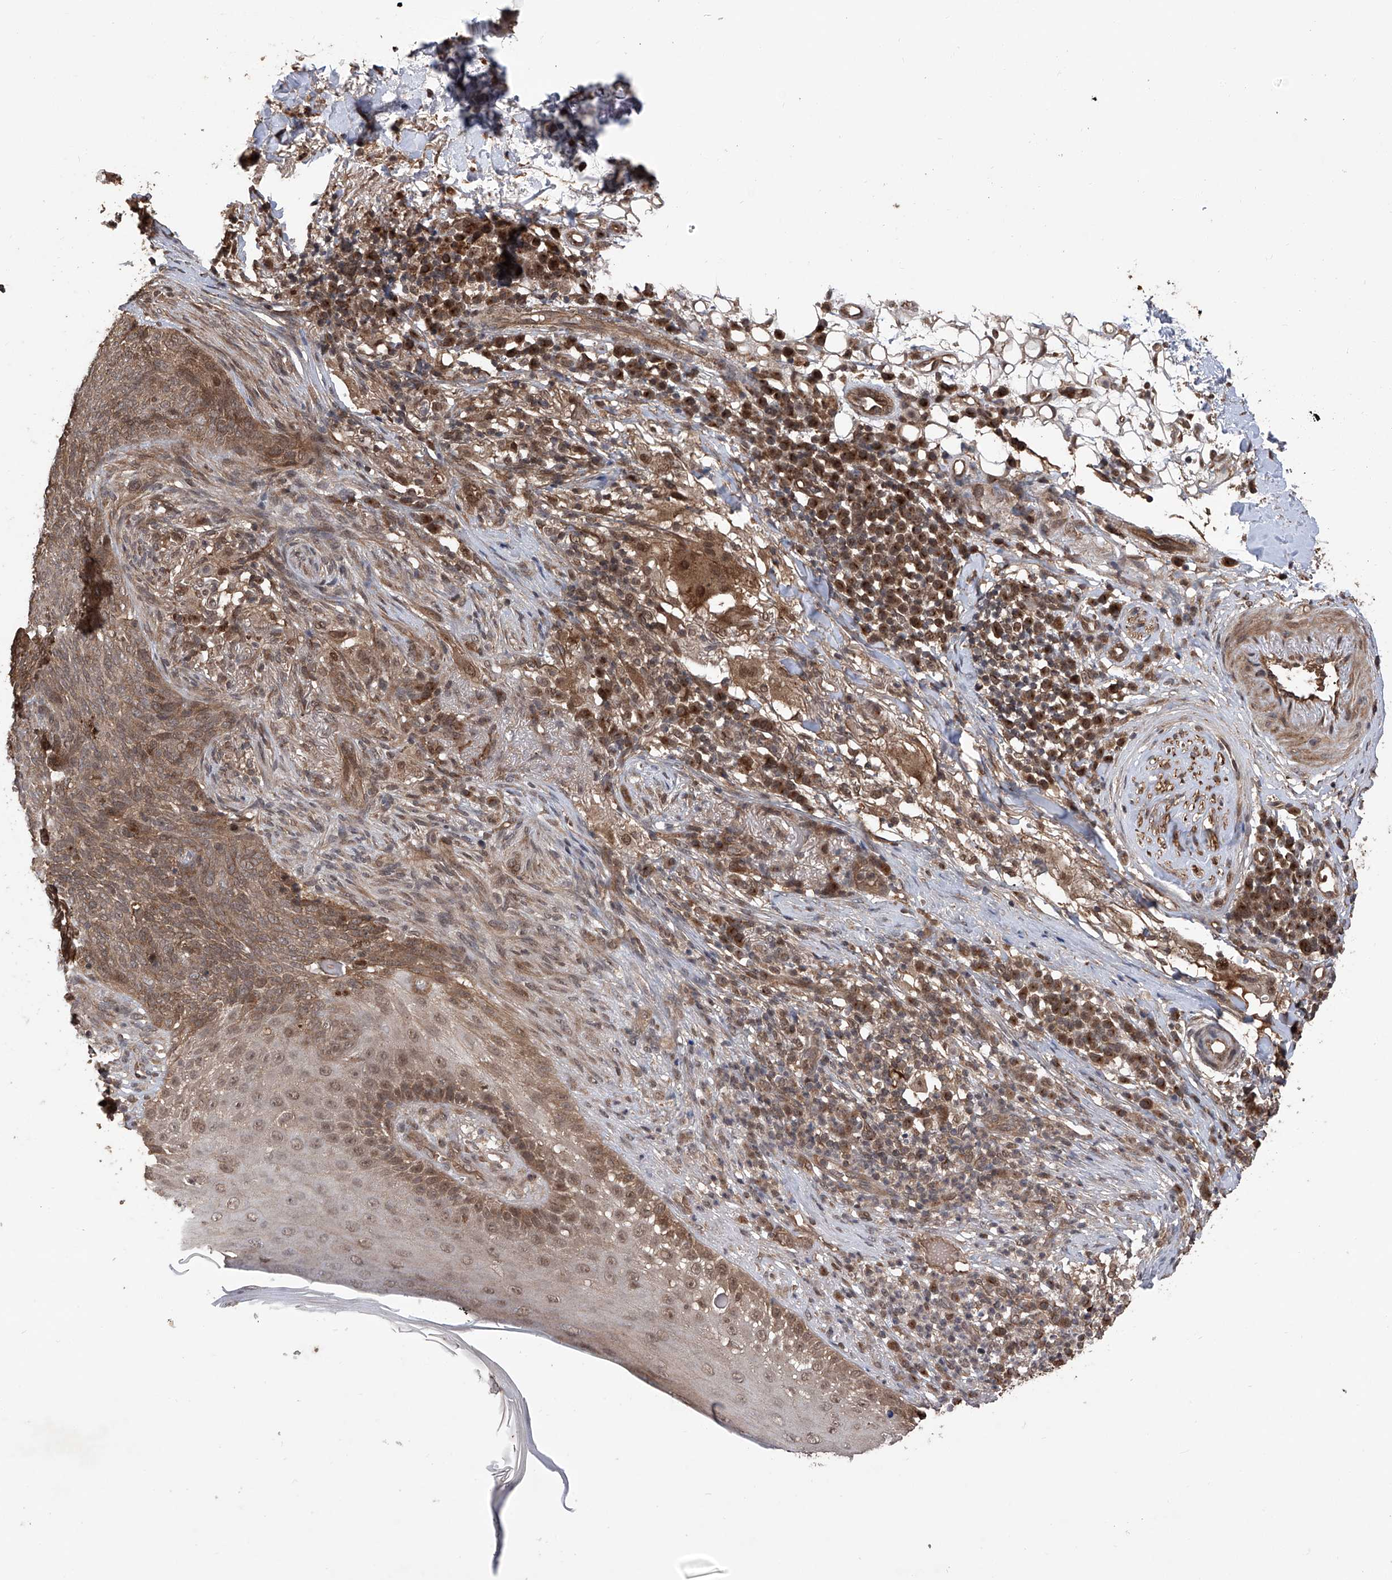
{"staining": {"intensity": "moderate", "quantity": ">75%", "location": "cytoplasmic/membranous"}, "tissue": "skin cancer", "cell_type": "Tumor cells", "image_type": "cancer", "snomed": [{"axis": "morphology", "description": "Basal cell carcinoma"}, {"axis": "topography", "description": "Skin"}], "caption": "High-magnification brightfield microscopy of skin basal cell carcinoma stained with DAB (brown) and counterstained with hematoxylin (blue). tumor cells exhibit moderate cytoplasmic/membranous positivity is identified in approximately>75% of cells. The staining was performed using DAB to visualize the protein expression in brown, while the nuclei were stained in blue with hematoxylin (Magnification: 20x).", "gene": "LYSMD4", "patient": {"sex": "male", "age": 85}}